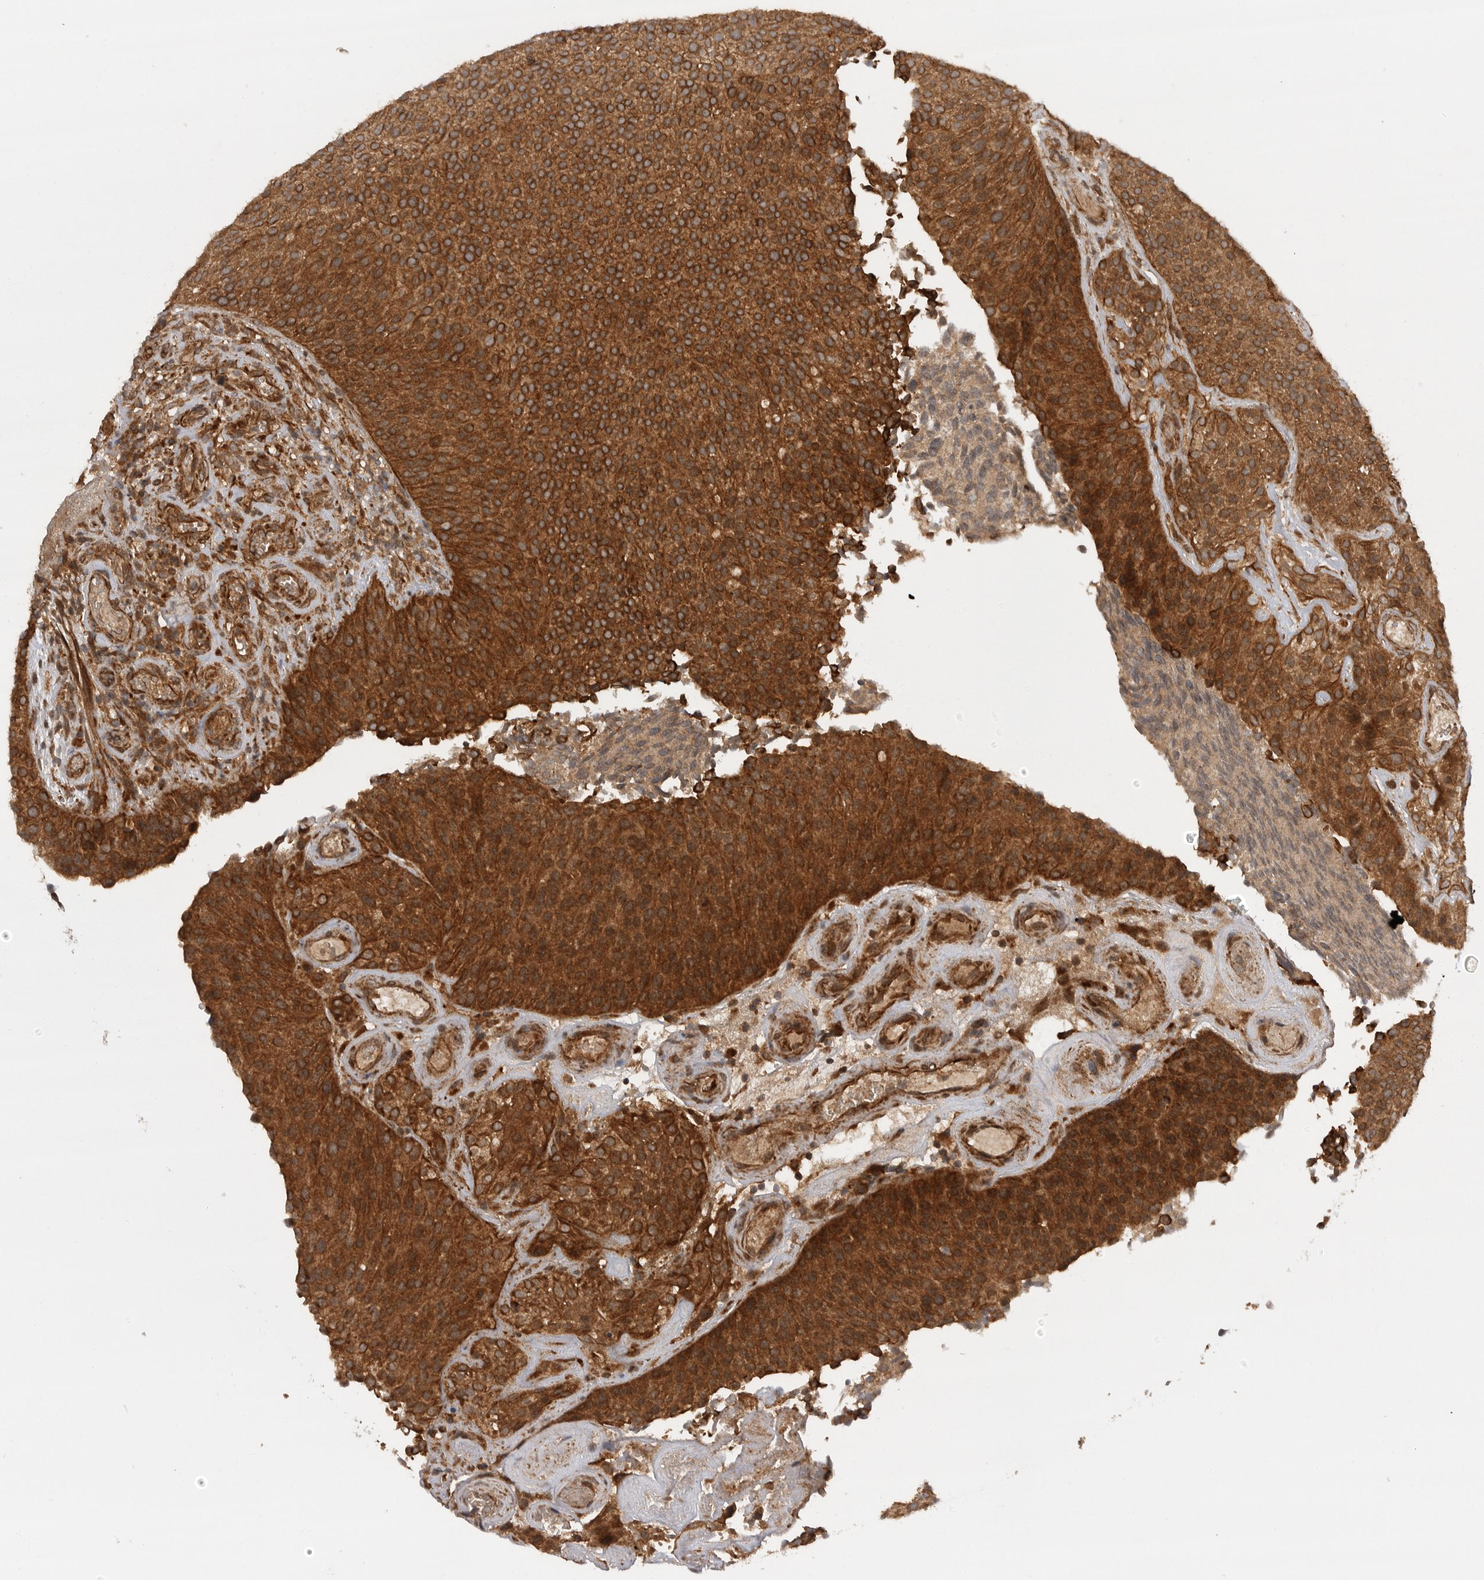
{"staining": {"intensity": "strong", "quantity": ">75%", "location": "cytoplasmic/membranous"}, "tissue": "urothelial cancer", "cell_type": "Tumor cells", "image_type": "cancer", "snomed": [{"axis": "morphology", "description": "Urothelial carcinoma, Low grade"}, {"axis": "topography", "description": "Urinary bladder"}], "caption": "Immunohistochemical staining of urothelial cancer shows high levels of strong cytoplasmic/membranous protein staining in approximately >75% of tumor cells. The staining was performed using DAB (3,3'-diaminobenzidine), with brown indicating positive protein expression. Nuclei are stained blue with hematoxylin.", "gene": "PRDX4", "patient": {"sex": "male", "age": 86}}